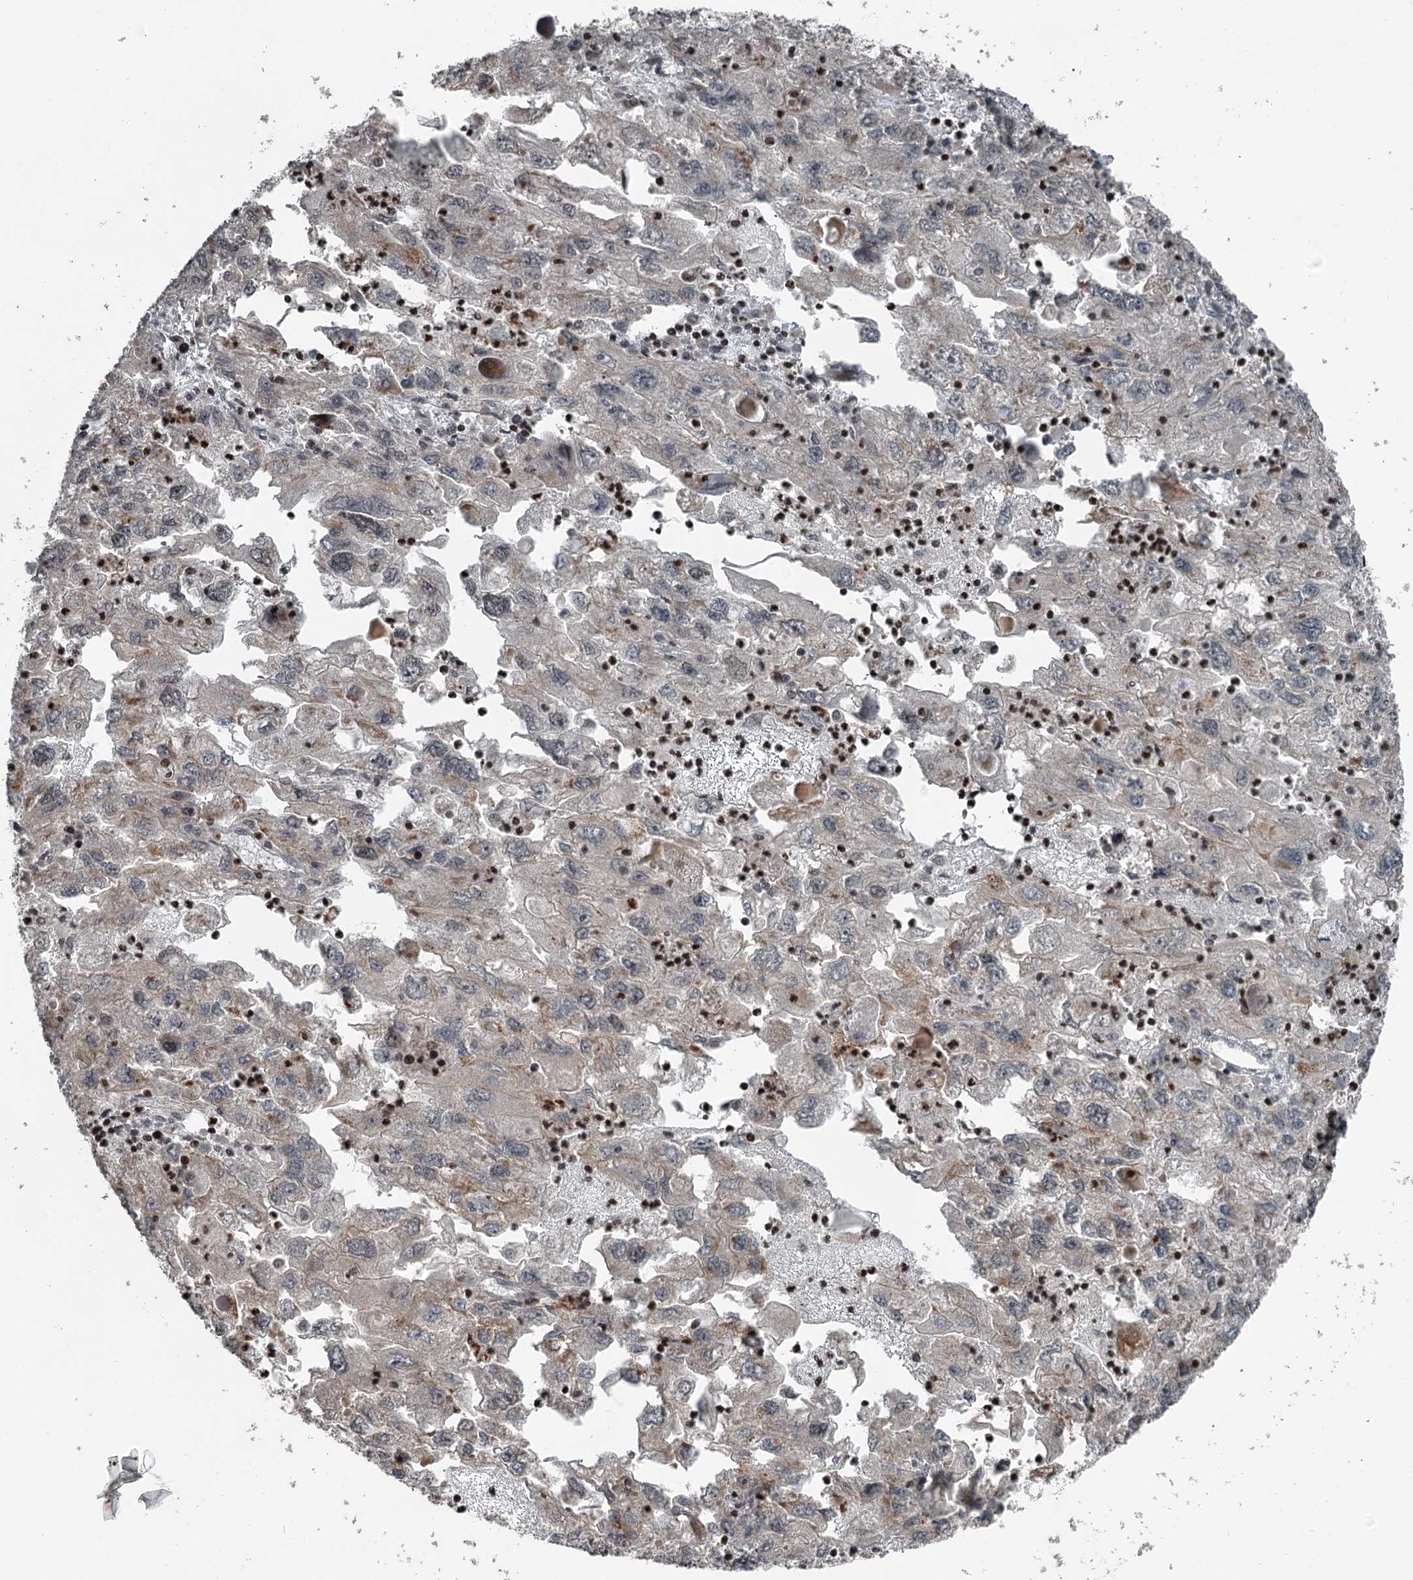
{"staining": {"intensity": "weak", "quantity": "25%-75%", "location": "cytoplasmic/membranous"}, "tissue": "endometrial cancer", "cell_type": "Tumor cells", "image_type": "cancer", "snomed": [{"axis": "morphology", "description": "Adenocarcinoma, NOS"}, {"axis": "topography", "description": "Endometrium"}], "caption": "Tumor cells reveal weak cytoplasmic/membranous expression in approximately 25%-75% of cells in endometrial adenocarcinoma. (IHC, brightfield microscopy, high magnification).", "gene": "RASSF8", "patient": {"sex": "female", "age": 49}}